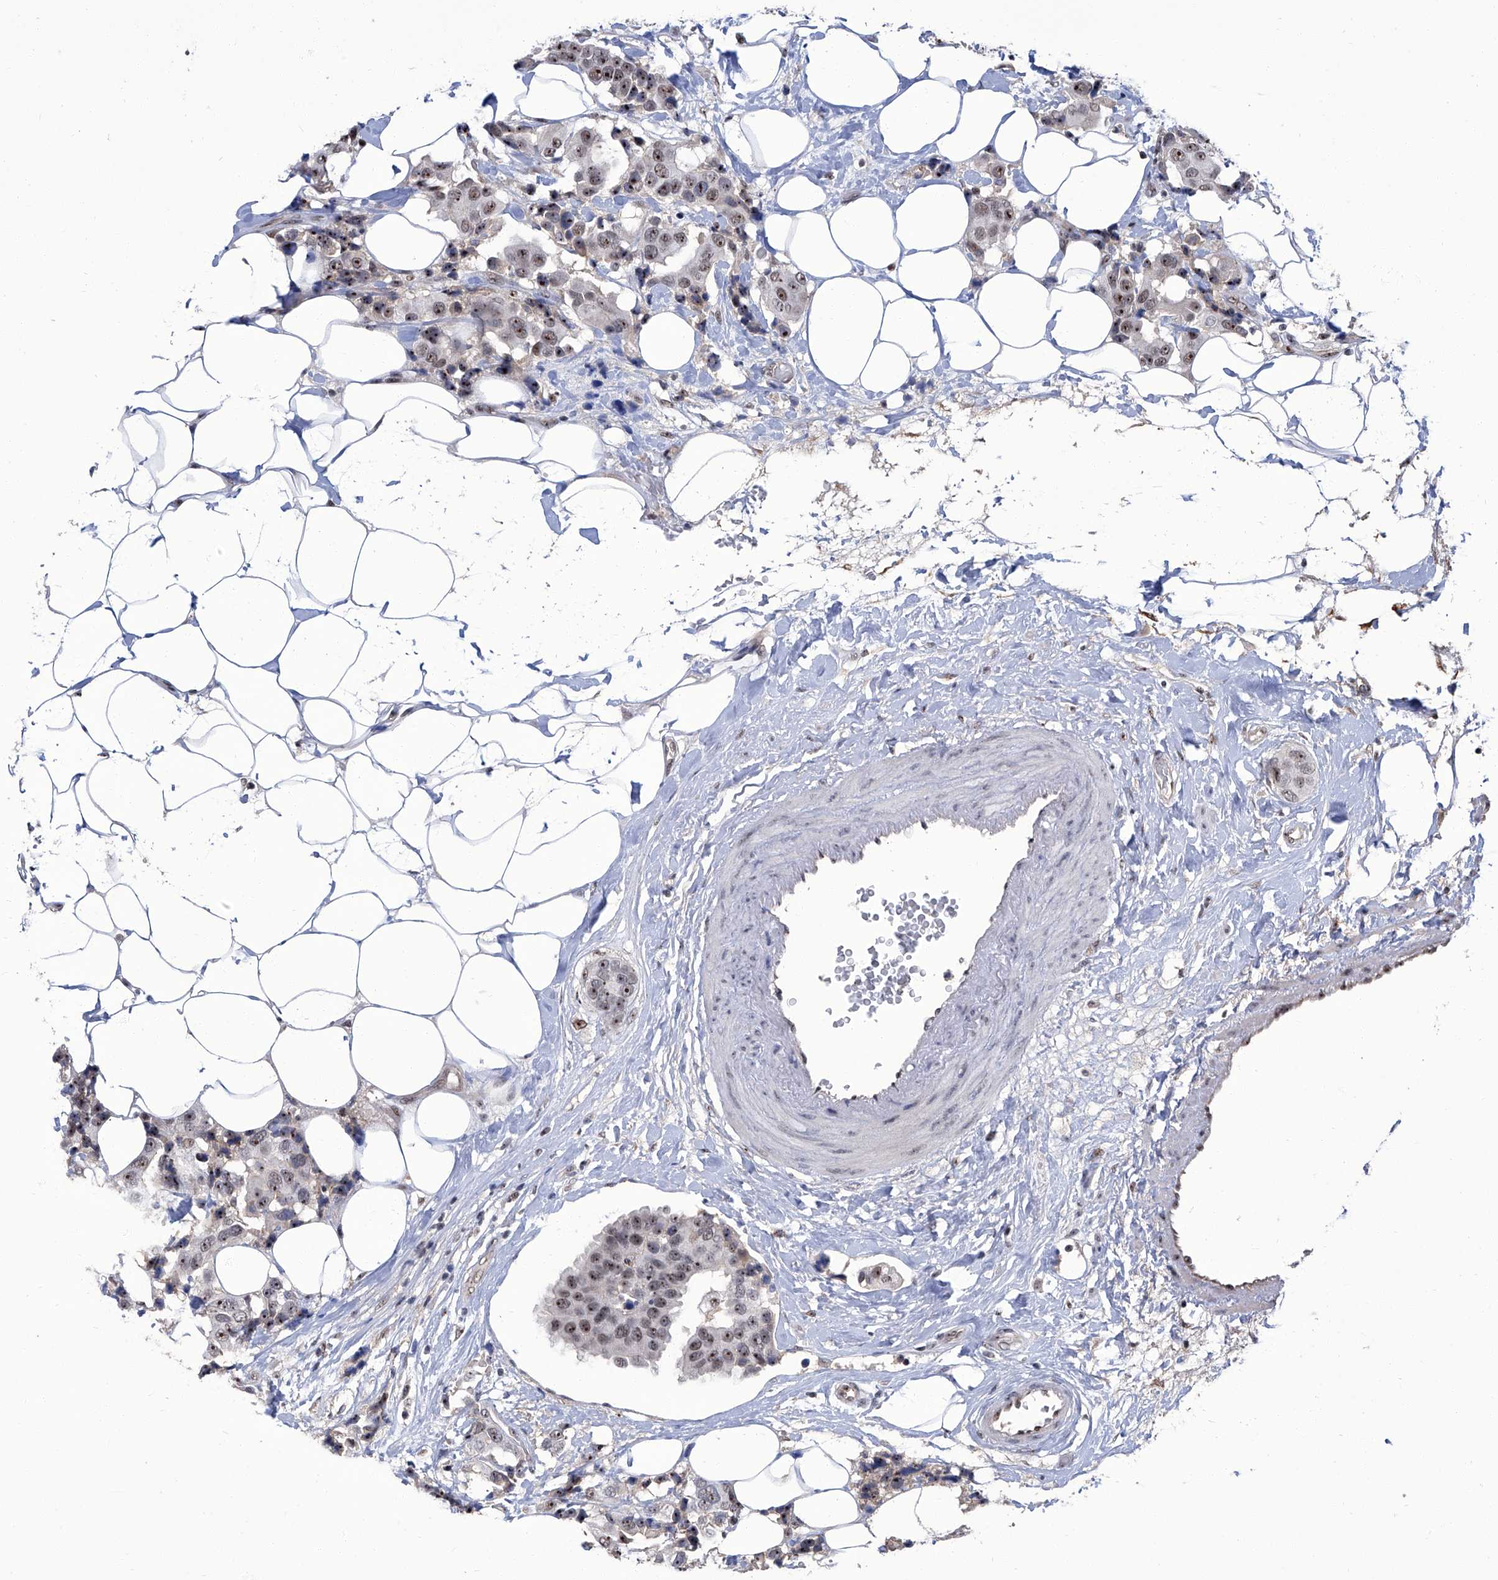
{"staining": {"intensity": "moderate", "quantity": ">75%", "location": "nuclear"}, "tissue": "breast cancer", "cell_type": "Tumor cells", "image_type": "cancer", "snomed": [{"axis": "morphology", "description": "Normal tissue, NOS"}, {"axis": "morphology", "description": "Duct carcinoma"}, {"axis": "topography", "description": "Breast"}], "caption": "Tumor cells reveal moderate nuclear expression in approximately >75% of cells in breast intraductal carcinoma.", "gene": "CMTR1", "patient": {"sex": "female", "age": 39}}